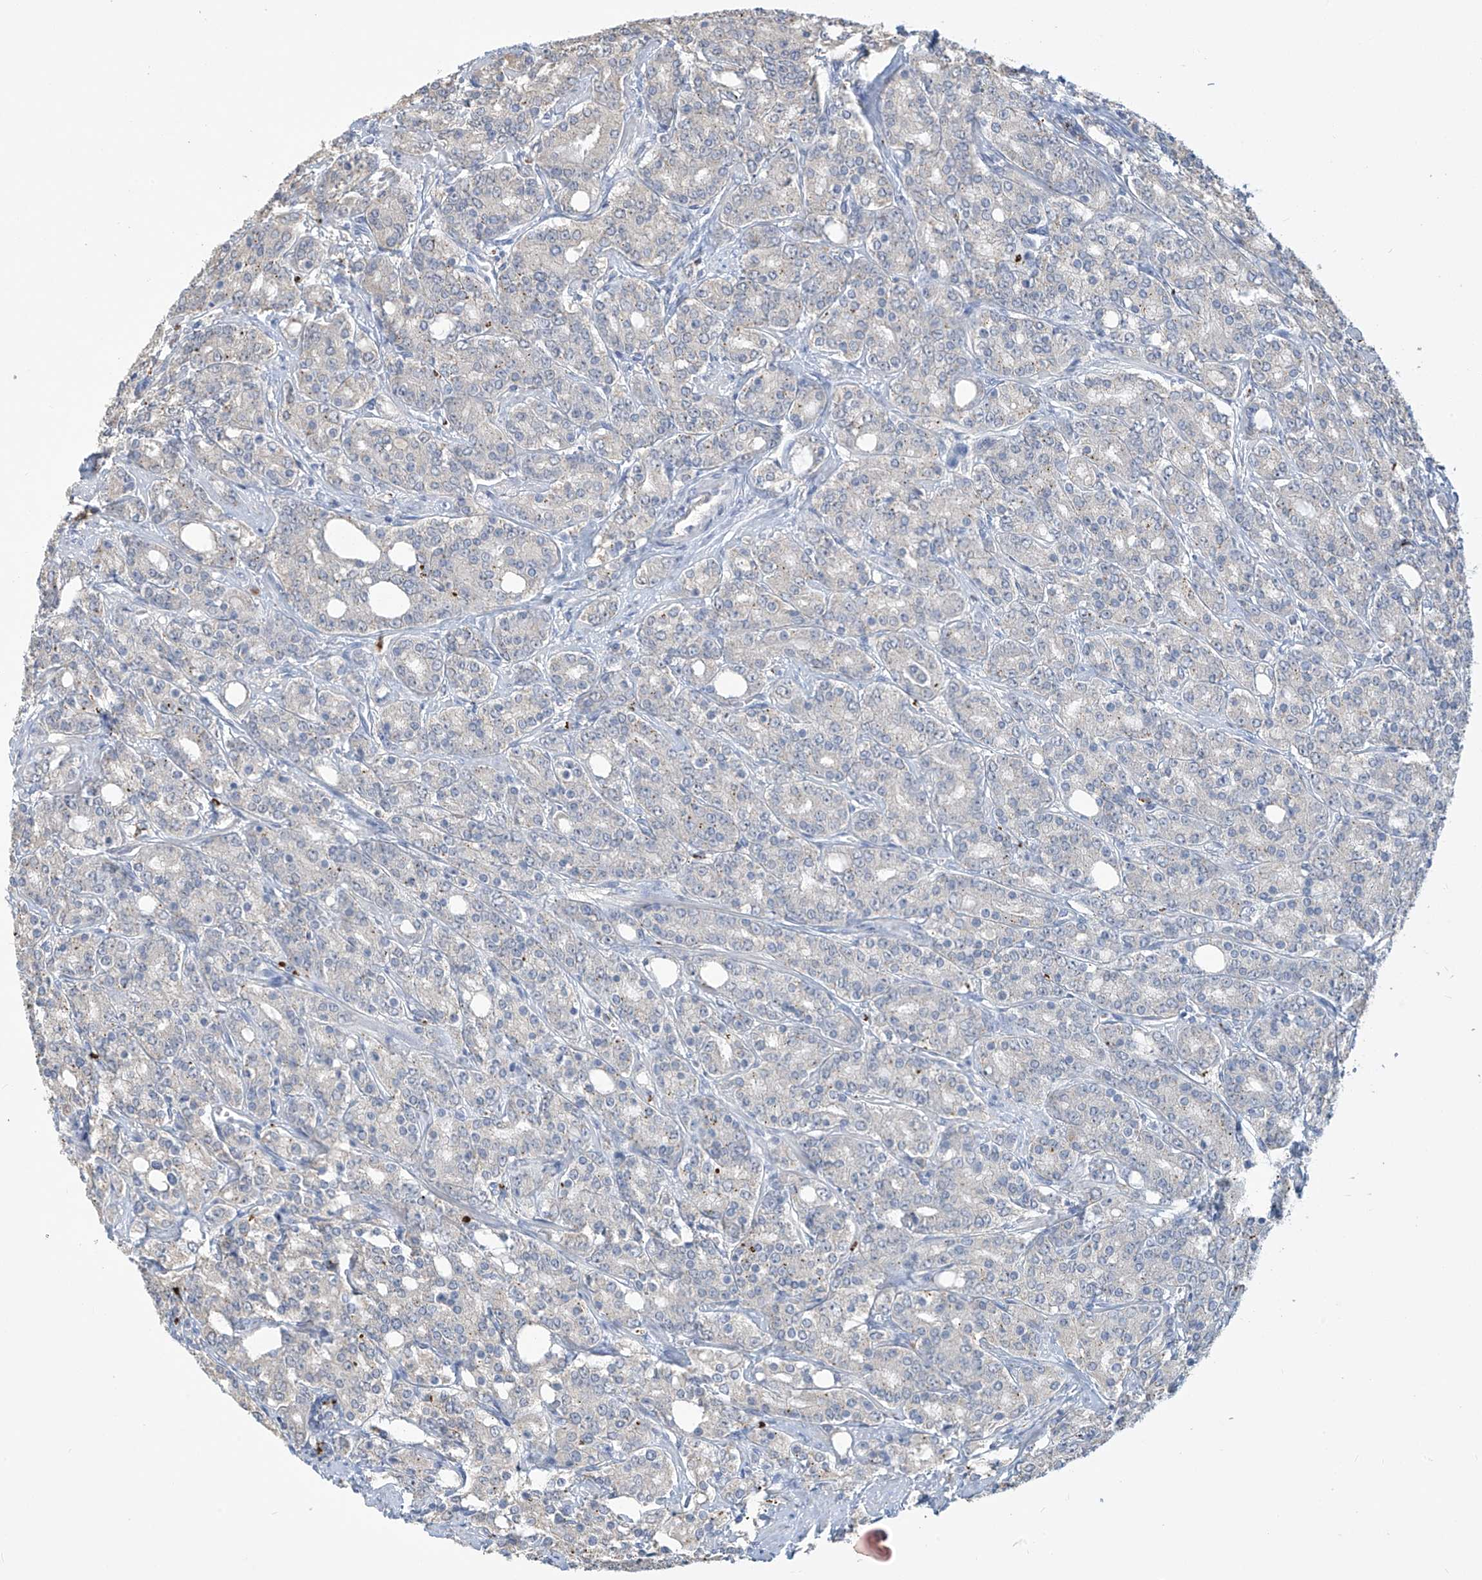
{"staining": {"intensity": "negative", "quantity": "none", "location": "none"}, "tissue": "prostate cancer", "cell_type": "Tumor cells", "image_type": "cancer", "snomed": [{"axis": "morphology", "description": "Adenocarcinoma, High grade"}, {"axis": "topography", "description": "Prostate"}], "caption": "High power microscopy image of an immunohistochemistry (IHC) photomicrograph of prostate cancer, revealing no significant staining in tumor cells.", "gene": "OGT", "patient": {"sex": "male", "age": 62}}